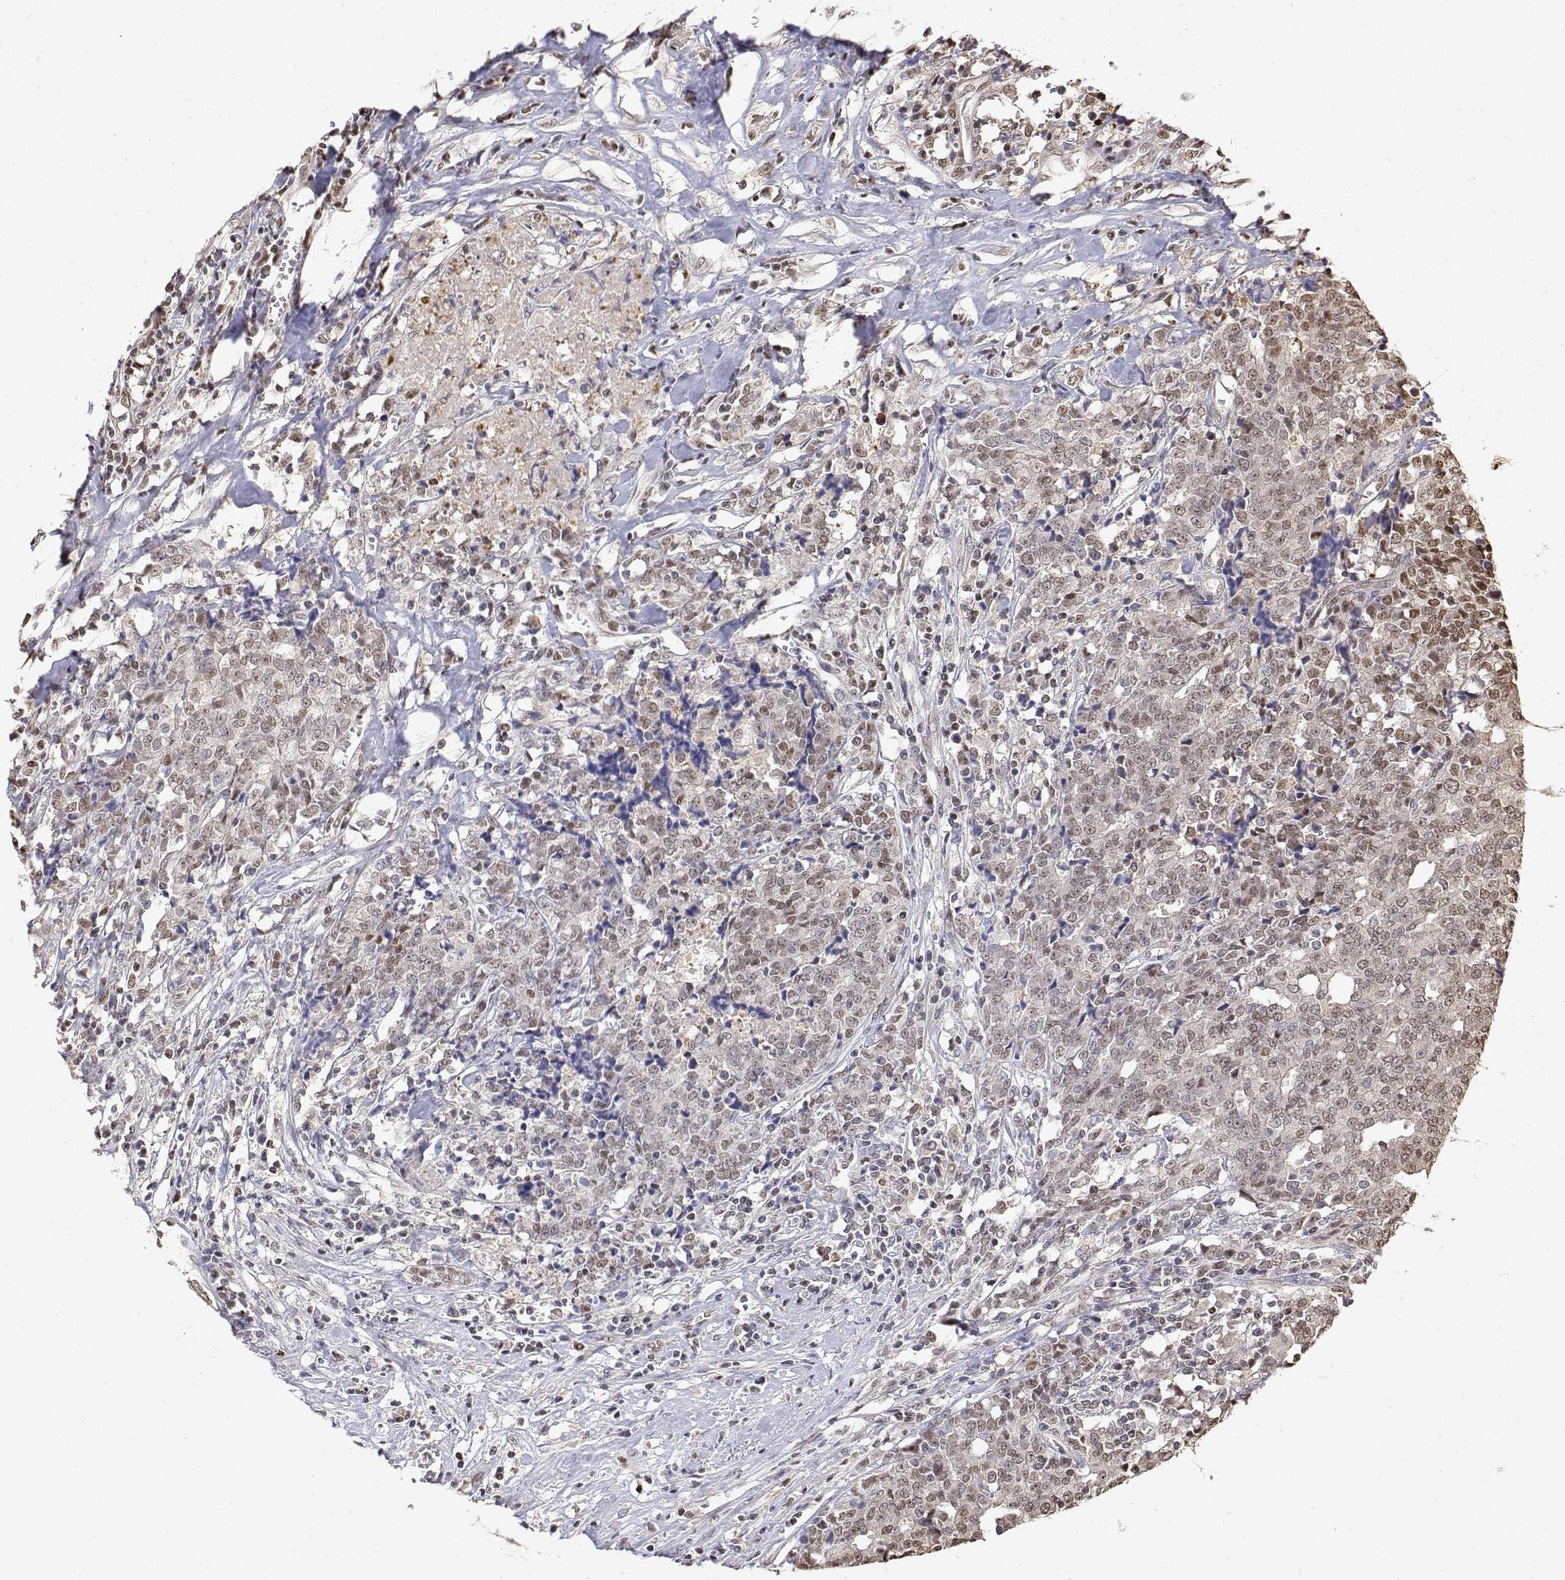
{"staining": {"intensity": "weak", "quantity": "<25%", "location": "nuclear"}, "tissue": "prostate cancer", "cell_type": "Tumor cells", "image_type": "cancer", "snomed": [{"axis": "morphology", "description": "Adenocarcinoma, High grade"}, {"axis": "topography", "description": "Prostate and seminal vesicle, NOS"}], "caption": "This is a photomicrograph of immunohistochemistry (IHC) staining of prostate cancer (adenocarcinoma (high-grade)), which shows no positivity in tumor cells. The staining was performed using DAB (3,3'-diaminobenzidine) to visualize the protein expression in brown, while the nuclei were stained in blue with hematoxylin (Magnification: 20x).", "gene": "TPI1", "patient": {"sex": "male", "age": 60}}